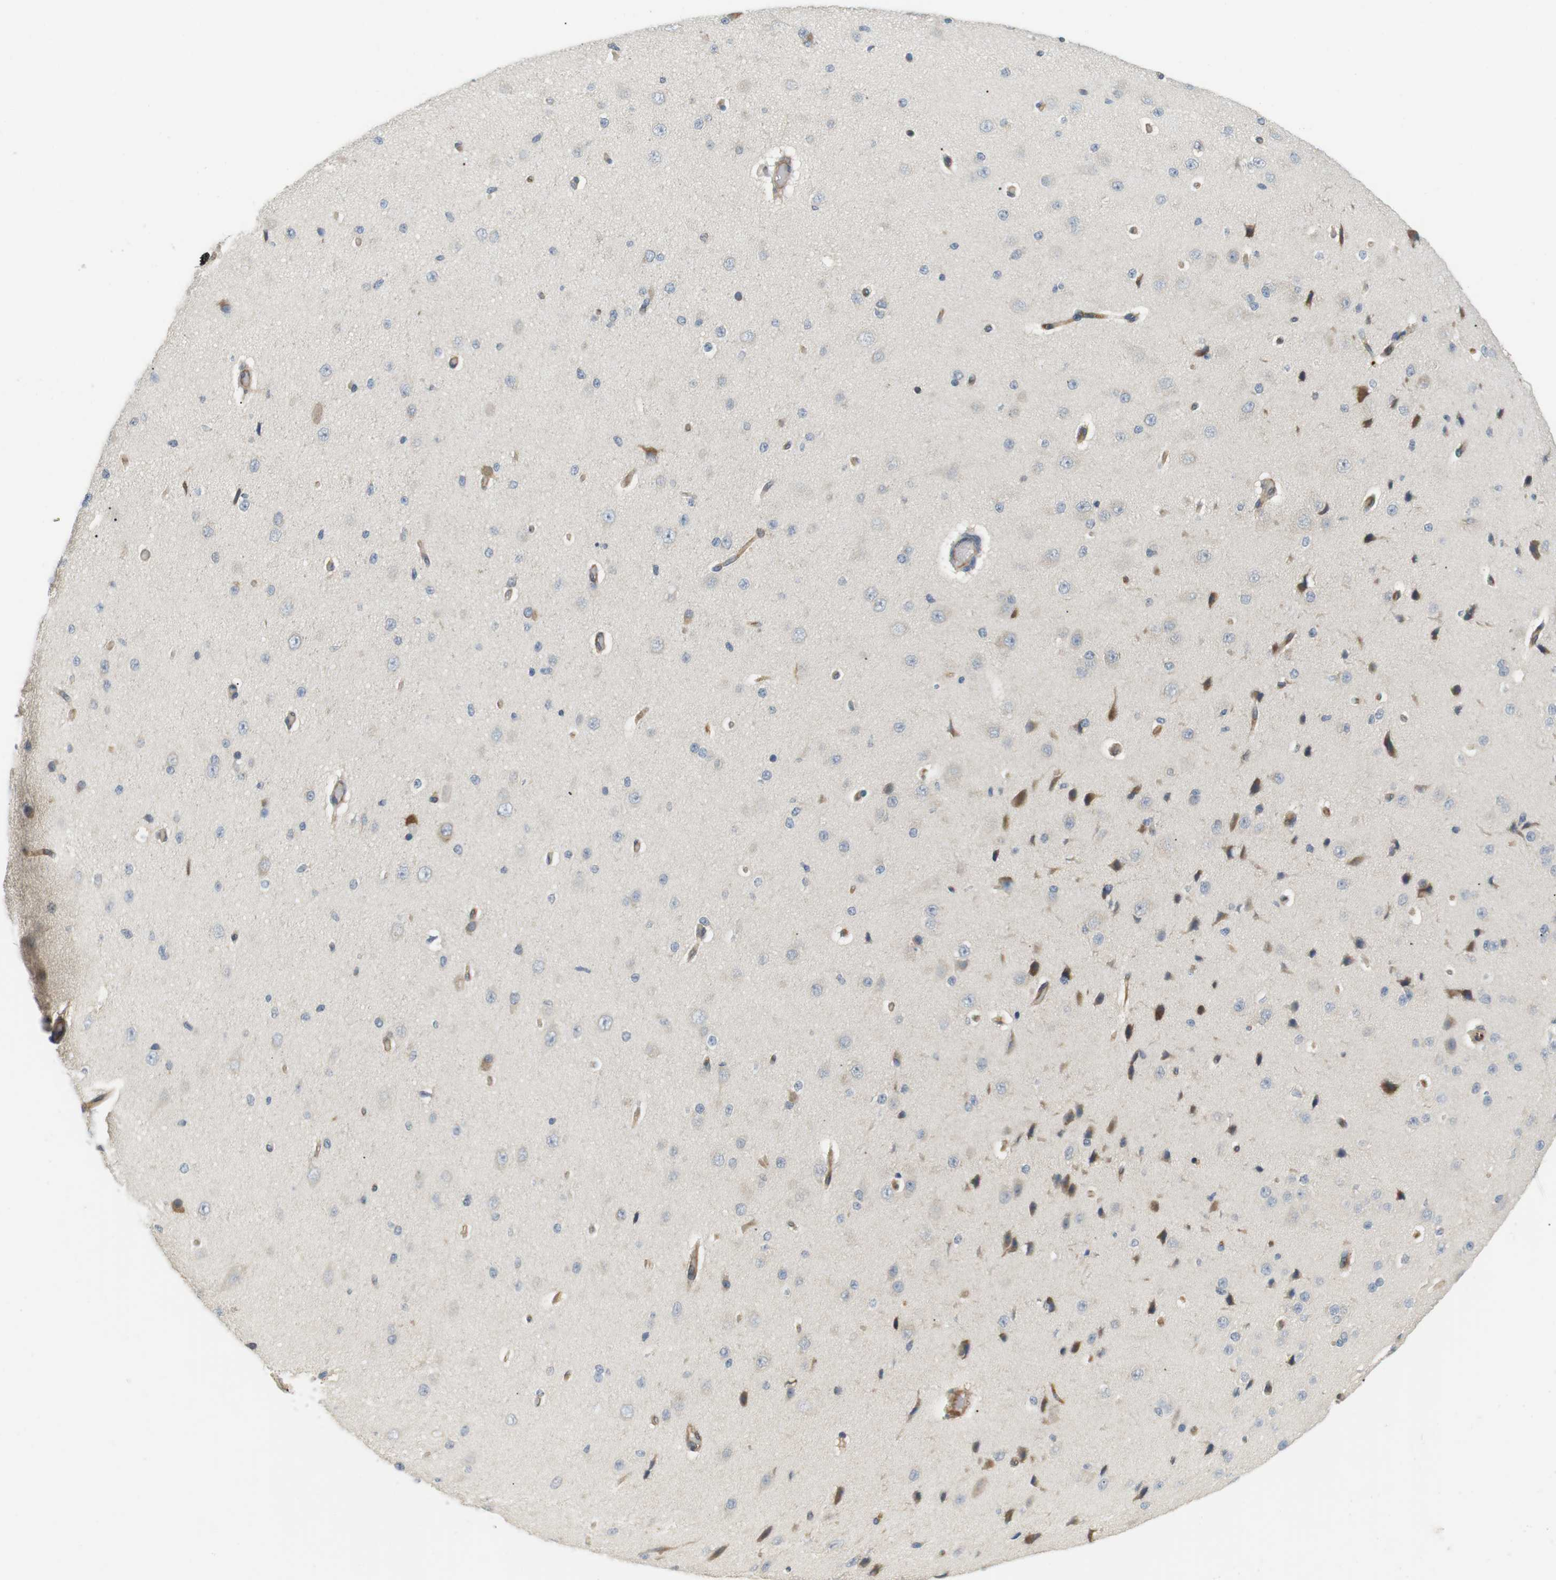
{"staining": {"intensity": "negative", "quantity": "none", "location": "none"}, "tissue": "cerebral cortex", "cell_type": "Endothelial cells", "image_type": "normal", "snomed": [{"axis": "morphology", "description": "Normal tissue, NOS"}, {"axis": "morphology", "description": "Developmental malformation"}, {"axis": "topography", "description": "Cerebral cortex"}], "caption": "The photomicrograph exhibits no significant staining in endothelial cells of cerebral cortex.", "gene": "TMEM200A", "patient": {"sex": "female", "age": 30}}